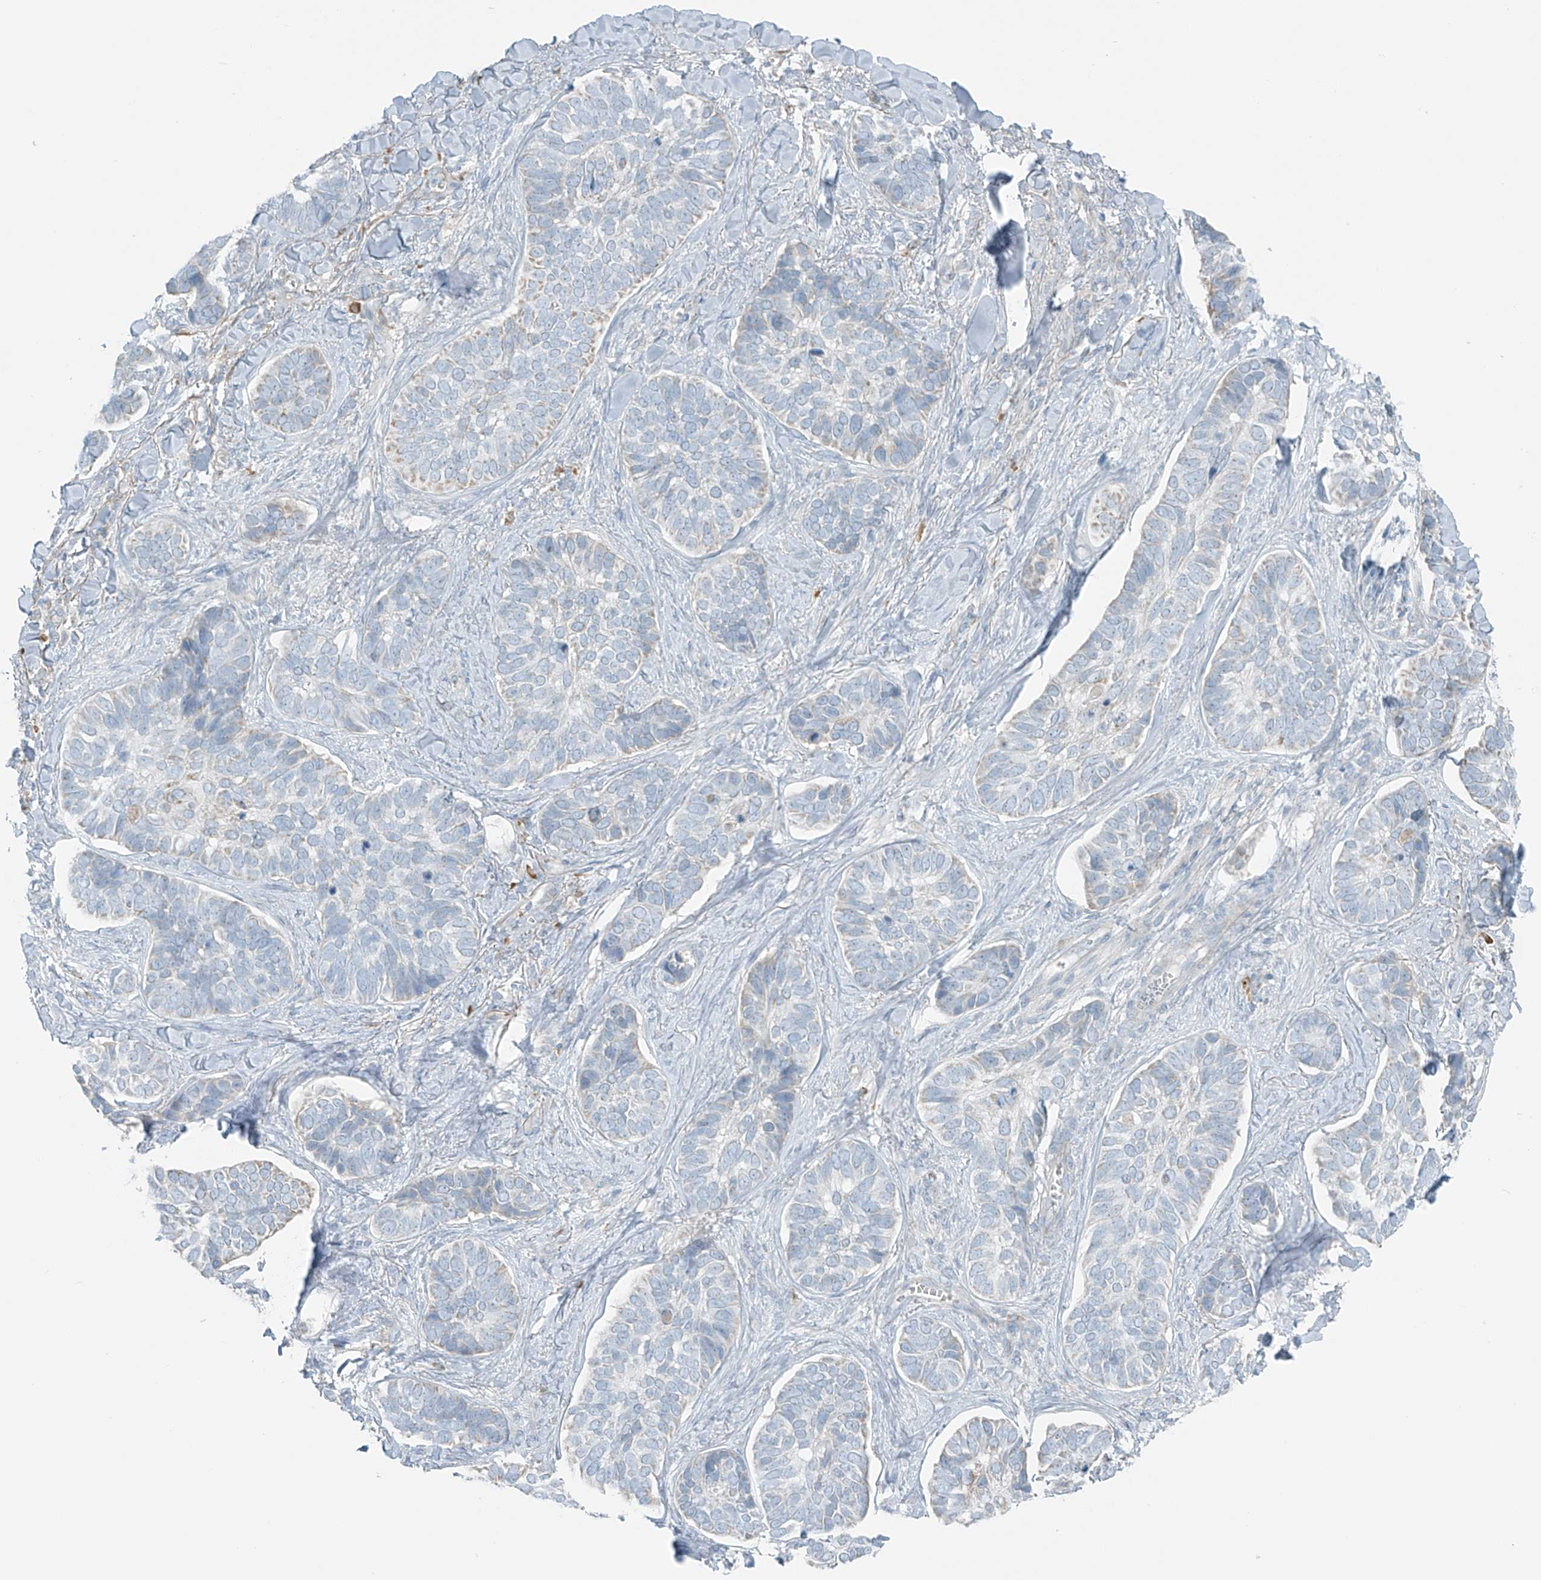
{"staining": {"intensity": "negative", "quantity": "none", "location": "none"}, "tissue": "skin cancer", "cell_type": "Tumor cells", "image_type": "cancer", "snomed": [{"axis": "morphology", "description": "Basal cell carcinoma"}, {"axis": "topography", "description": "Skin"}], "caption": "A photomicrograph of skin cancer stained for a protein displays no brown staining in tumor cells.", "gene": "FAM131C", "patient": {"sex": "male", "age": 62}}